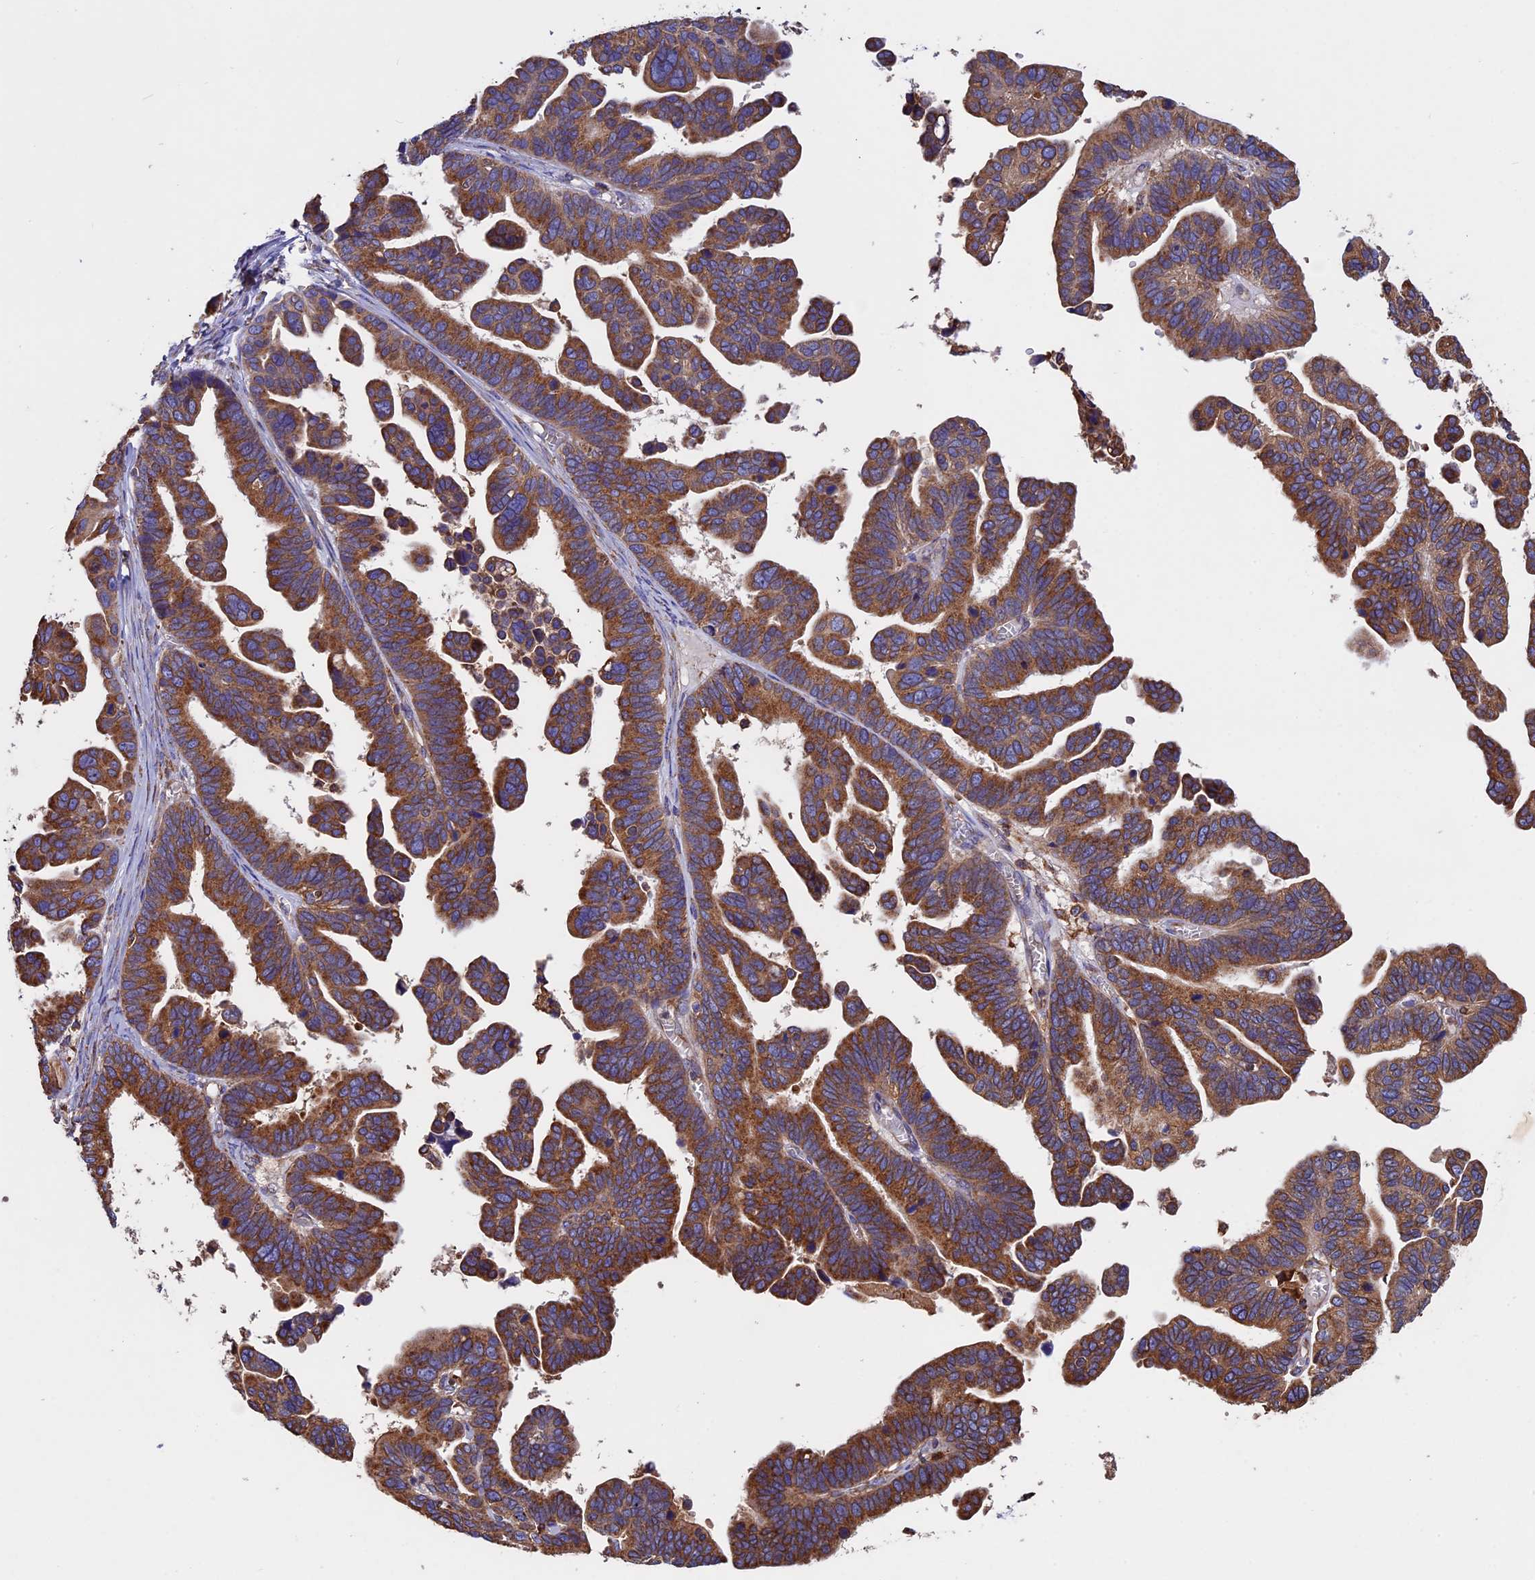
{"staining": {"intensity": "strong", "quantity": ">75%", "location": "cytoplasmic/membranous"}, "tissue": "ovarian cancer", "cell_type": "Tumor cells", "image_type": "cancer", "snomed": [{"axis": "morphology", "description": "Cystadenocarcinoma, serous, NOS"}, {"axis": "topography", "description": "Ovary"}], "caption": "An image of ovarian cancer stained for a protein exhibits strong cytoplasmic/membranous brown staining in tumor cells.", "gene": "BTBD3", "patient": {"sex": "female", "age": 56}}